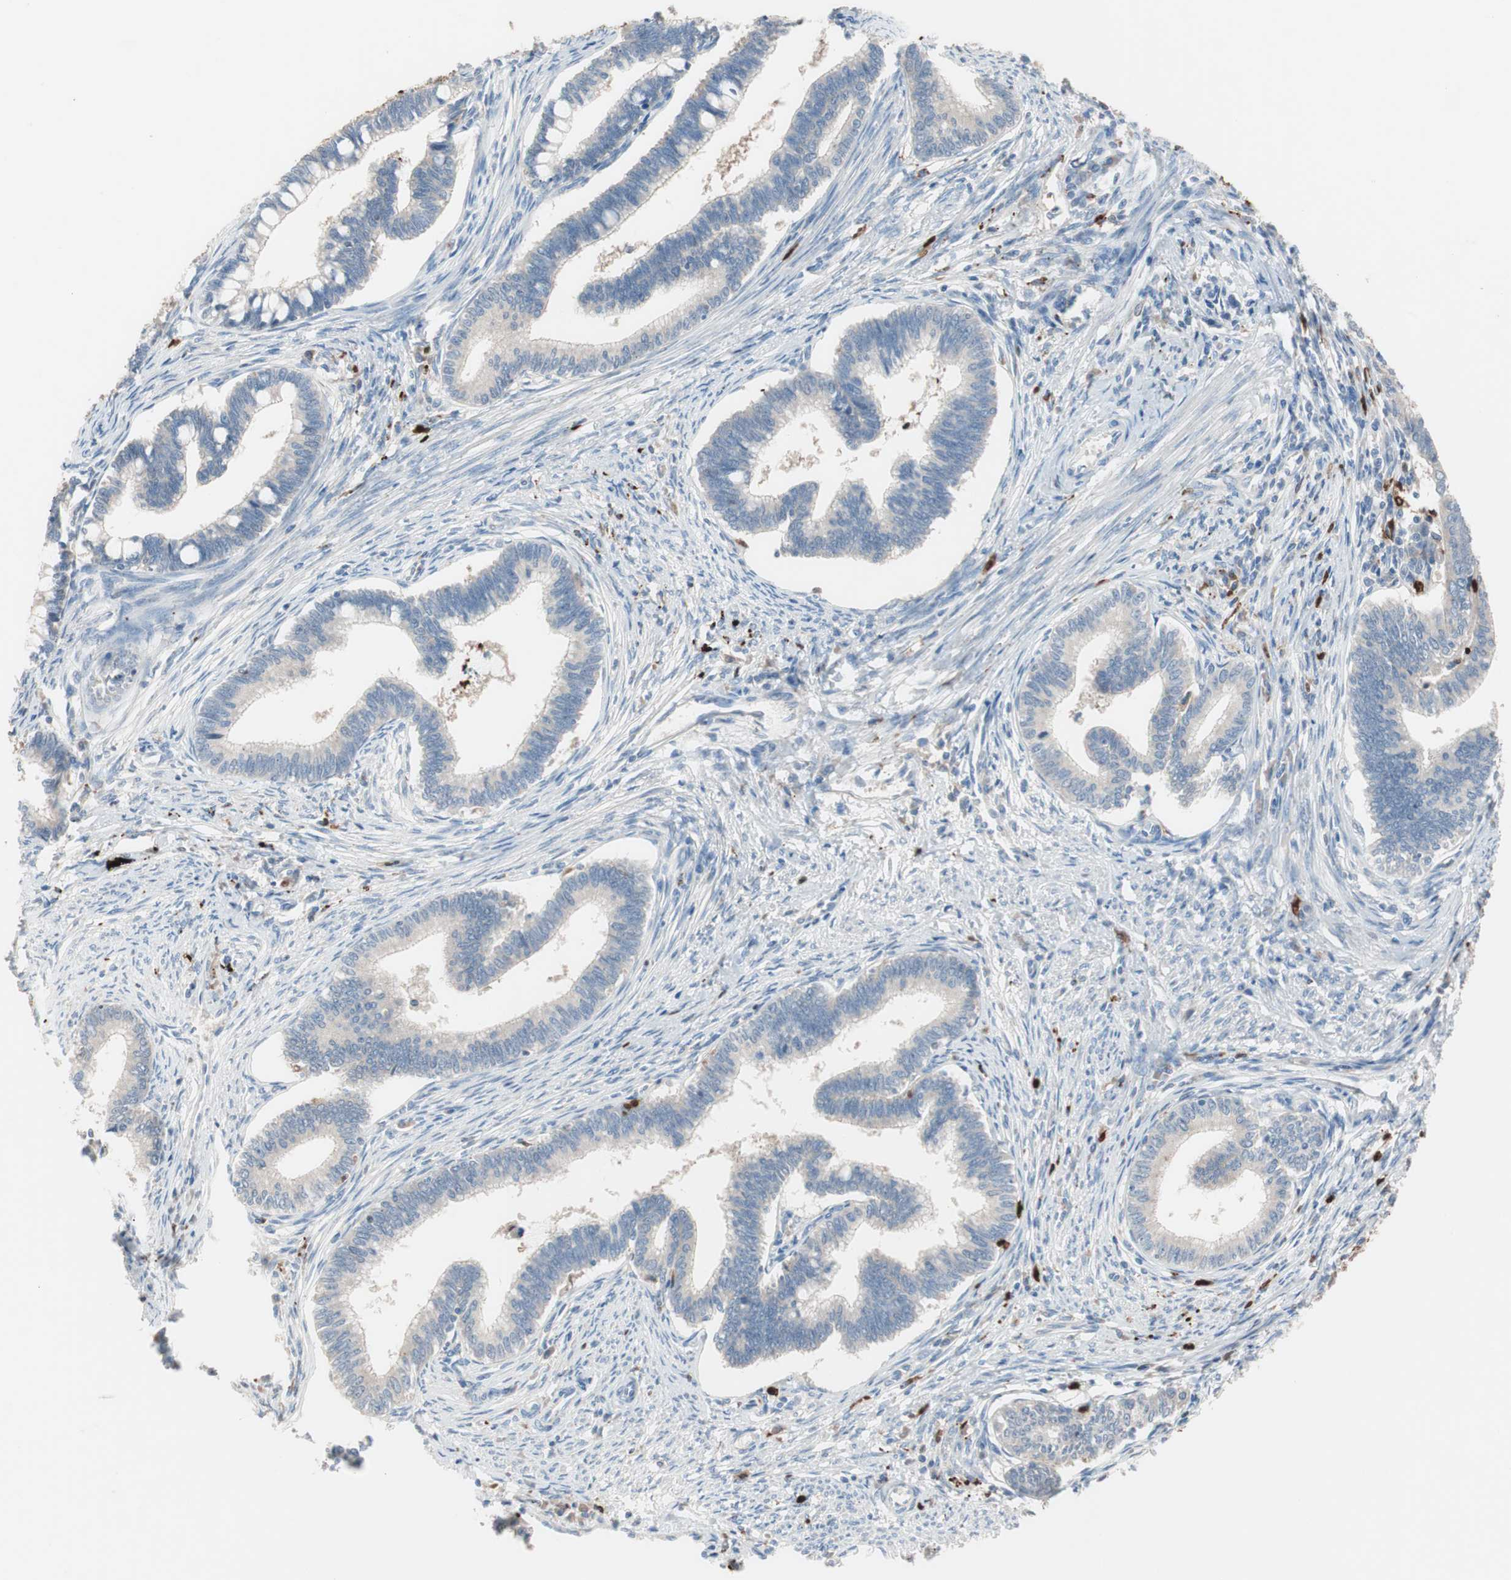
{"staining": {"intensity": "negative", "quantity": "none", "location": "none"}, "tissue": "cervical cancer", "cell_type": "Tumor cells", "image_type": "cancer", "snomed": [{"axis": "morphology", "description": "Adenocarcinoma, NOS"}, {"axis": "topography", "description": "Cervix"}], "caption": "Protein analysis of adenocarcinoma (cervical) displays no significant staining in tumor cells.", "gene": "CLEC4D", "patient": {"sex": "female", "age": 36}}